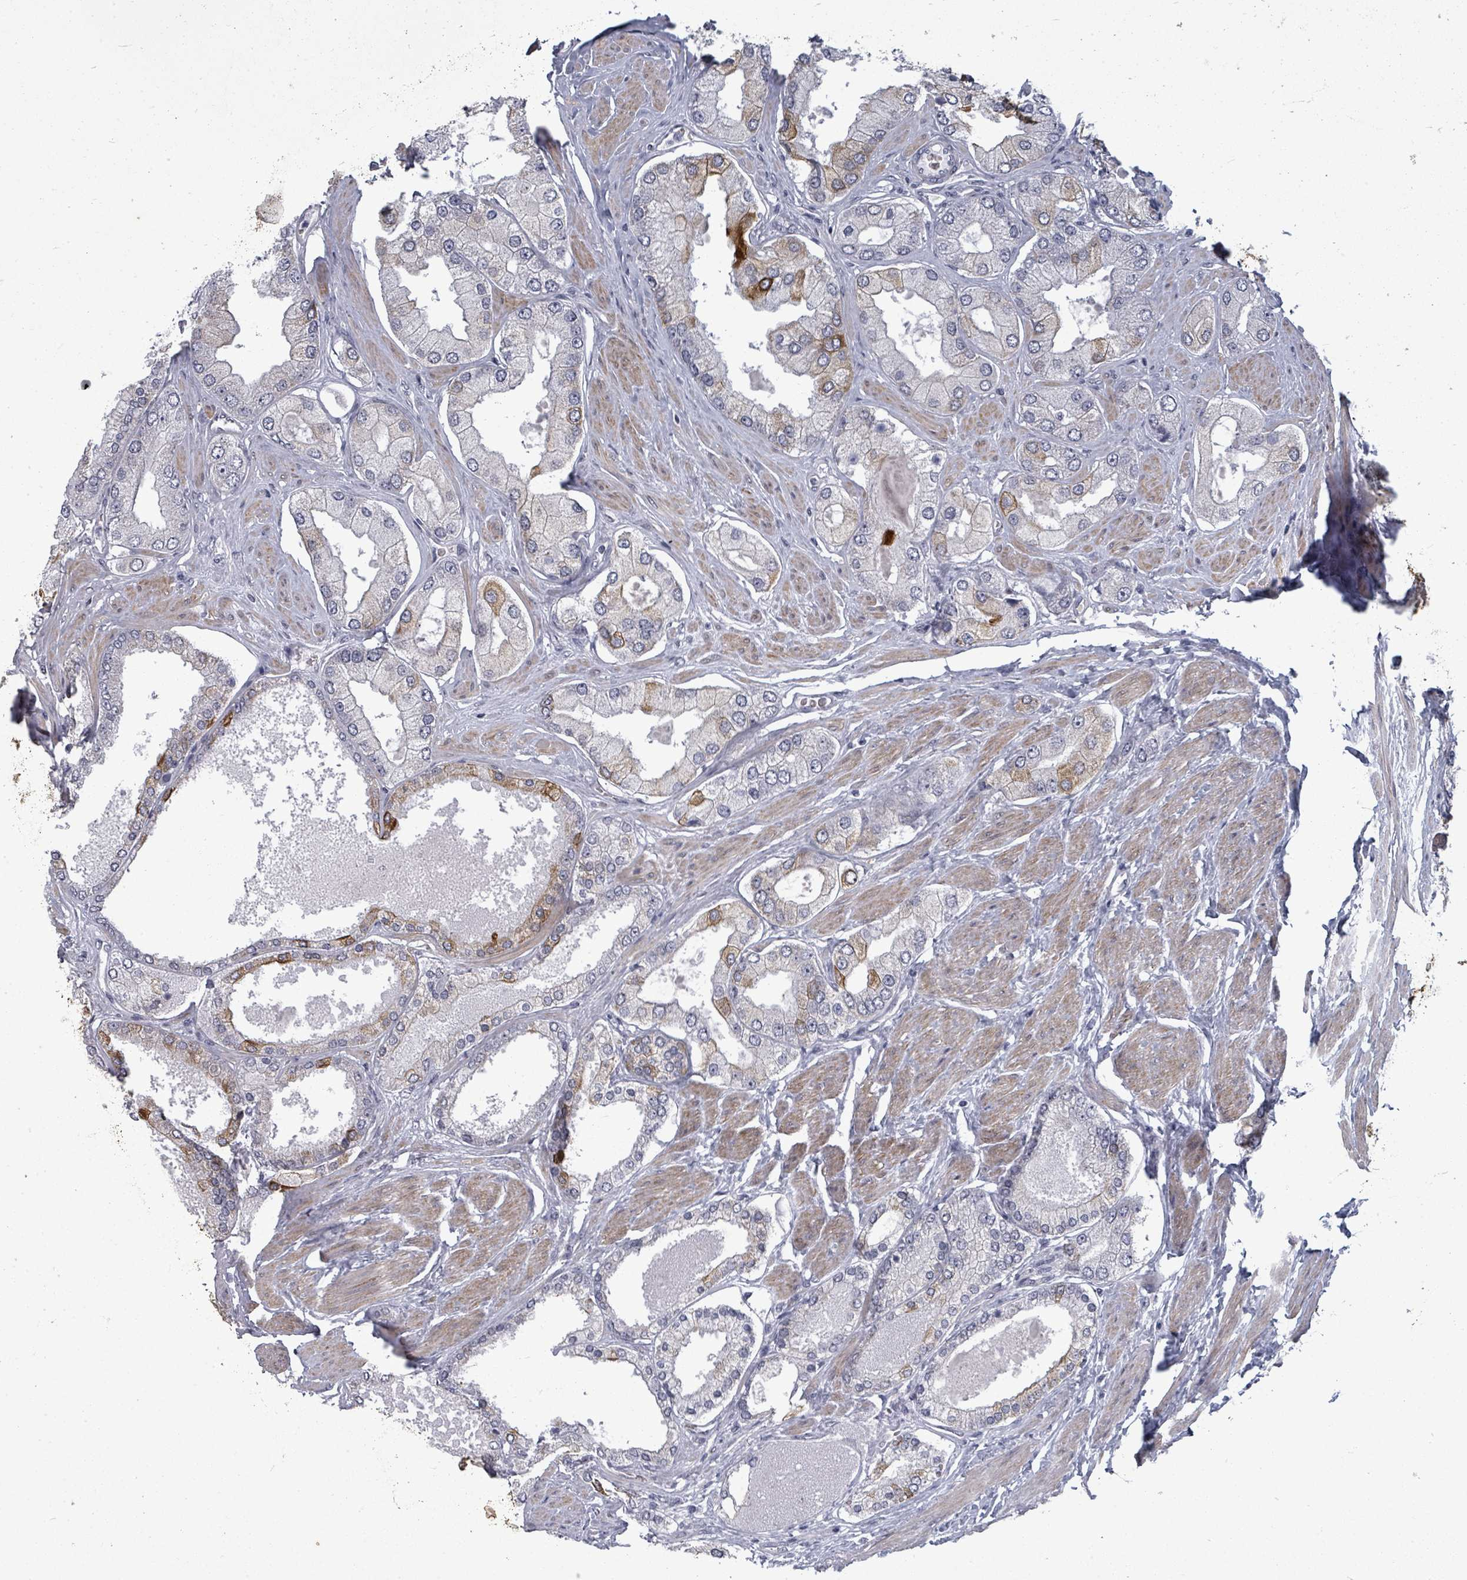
{"staining": {"intensity": "strong", "quantity": "25%-75%", "location": "cytoplasmic/membranous"}, "tissue": "prostate cancer", "cell_type": "Tumor cells", "image_type": "cancer", "snomed": [{"axis": "morphology", "description": "Adenocarcinoma, Low grade"}, {"axis": "topography", "description": "Prostate"}], "caption": "Immunohistochemistry of human prostate cancer reveals high levels of strong cytoplasmic/membranous expression in approximately 25%-75% of tumor cells.", "gene": "PTPN20", "patient": {"sex": "male", "age": 42}}